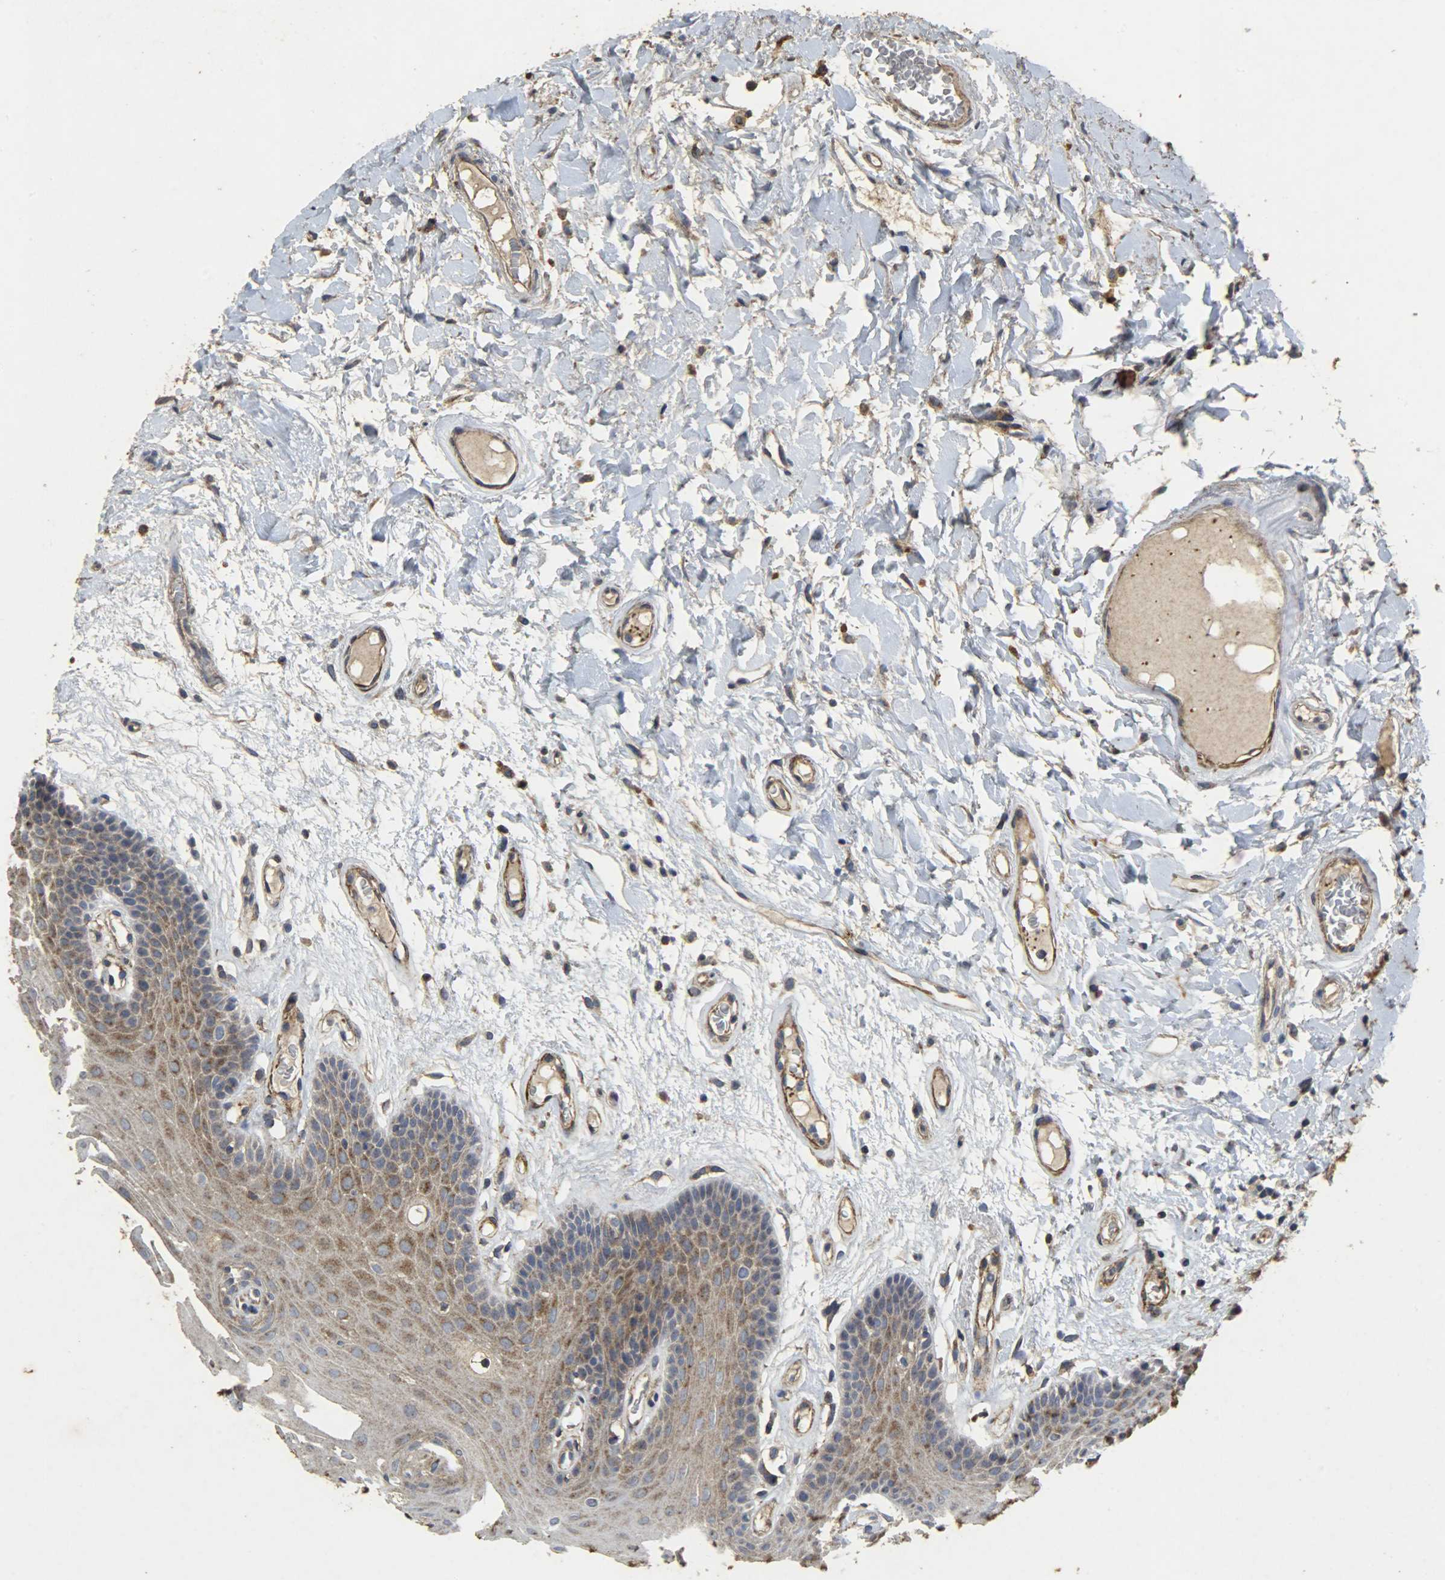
{"staining": {"intensity": "moderate", "quantity": ">75%", "location": "cytoplasmic/membranous"}, "tissue": "oral mucosa", "cell_type": "Squamous epithelial cells", "image_type": "normal", "snomed": [{"axis": "morphology", "description": "Normal tissue, NOS"}, {"axis": "morphology", "description": "Squamous cell carcinoma, NOS"}, {"axis": "topography", "description": "Skeletal muscle"}, {"axis": "topography", "description": "Oral tissue"}, {"axis": "topography", "description": "Head-Neck"}], "caption": "IHC (DAB (3,3'-diaminobenzidine)) staining of unremarkable oral mucosa reveals moderate cytoplasmic/membranous protein staining in about >75% of squamous epithelial cells. The staining was performed using DAB, with brown indicating positive protein expression. Nuclei are stained blue with hematoxylin.", "gene": "TPM4", "patient": {"sex": "male", "age": 71}}